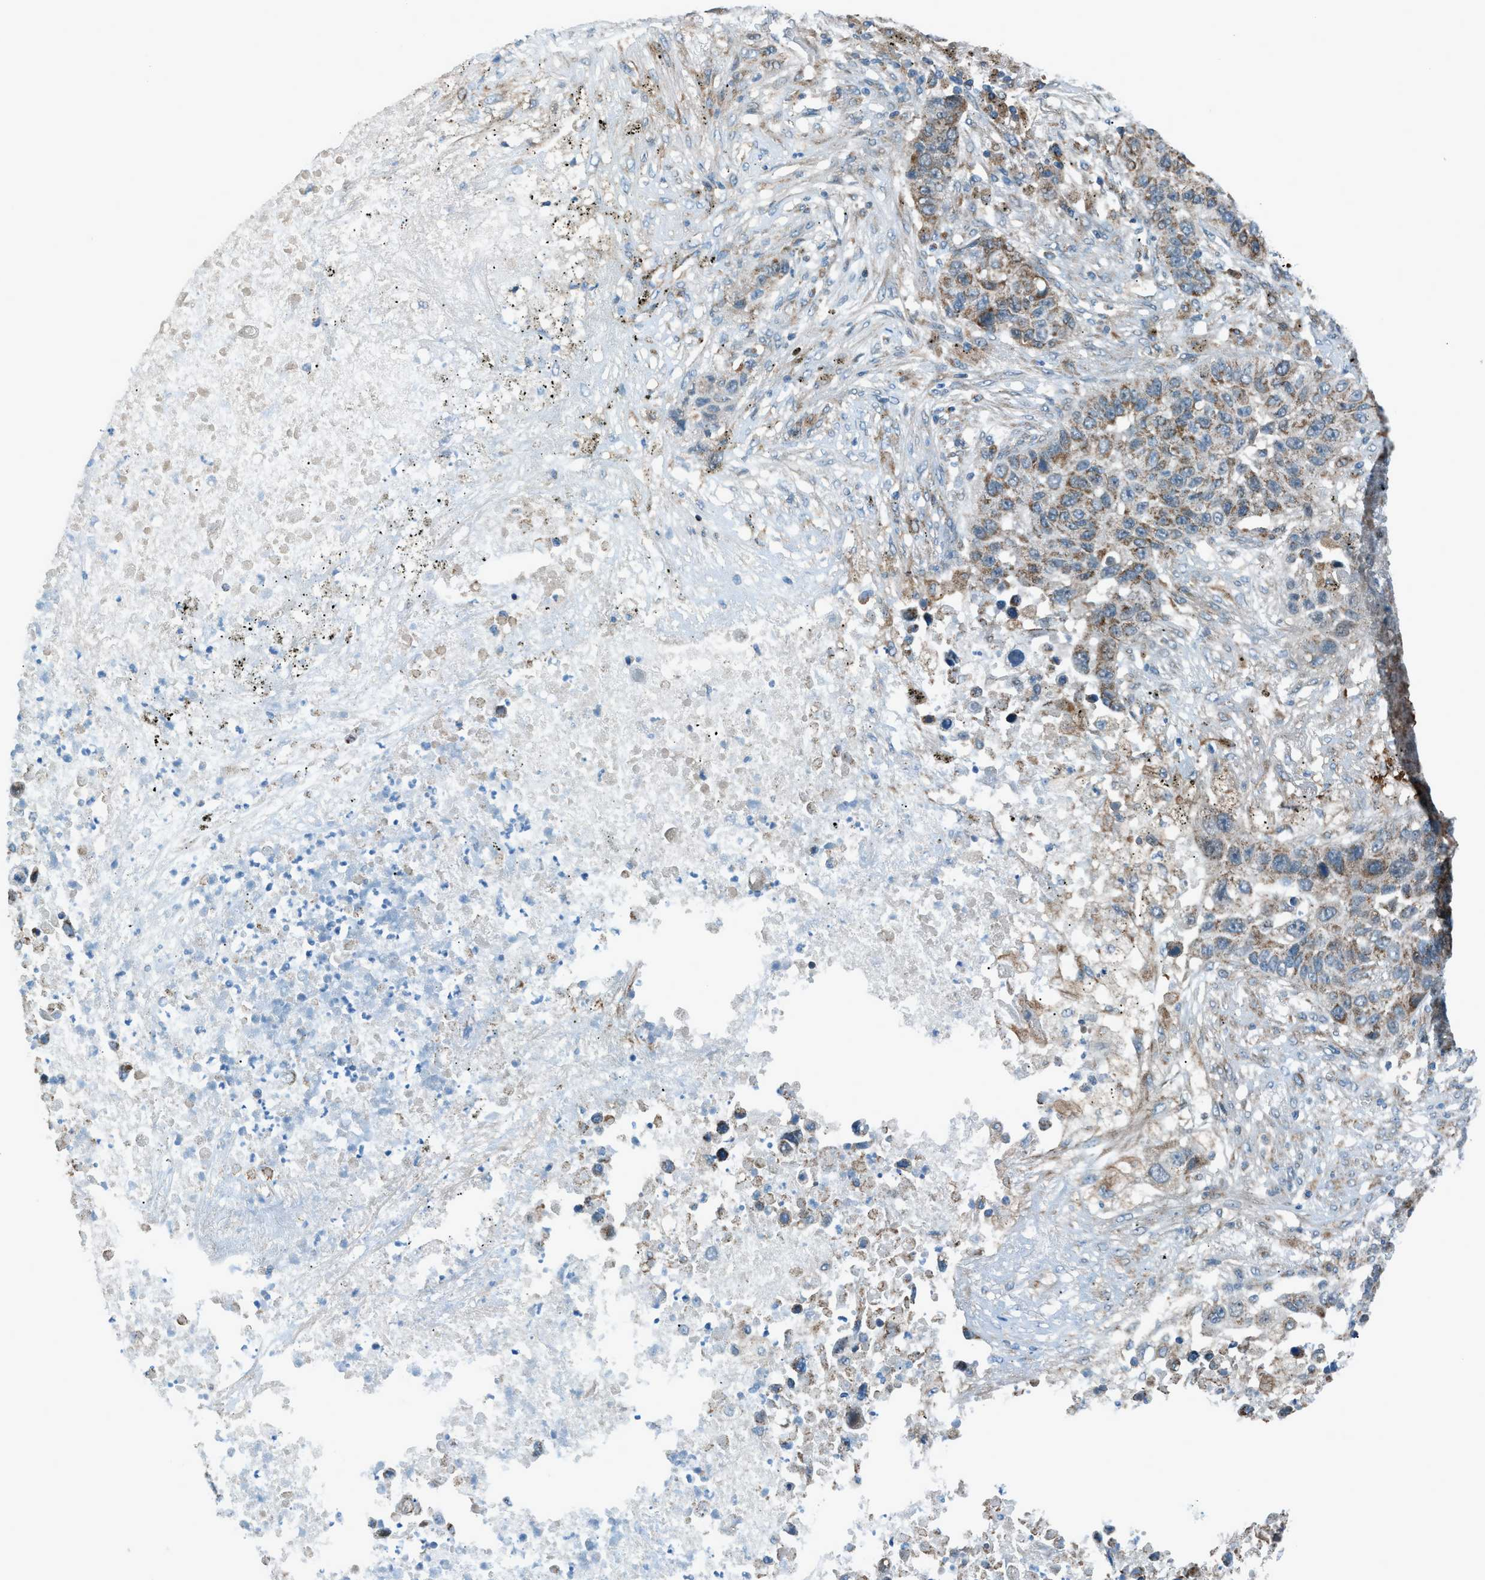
{"staining": {"intensity": "moderate", "quantity": "25%-75%", "location": "cytoplasmic/membranous"}, "tissue": "lung cancer", "cell_type": "Tumor cells", "image_type": "cancer", "snomed": [{"axis": "morphology", "description": "Squamous cell carcinoma, NOS"}, {"axis": "topography", "description": "Lung"}], "caption": "Immunohistochemical staining of human lung cancer (squamous cell carcinoma) demonstrates medium levels of moderate cytoplasmic/membranous staining in approximately 25%-75% of tumor cells.", "gene": "PIGG", "patient": {"sex": "male", "age": 57}}